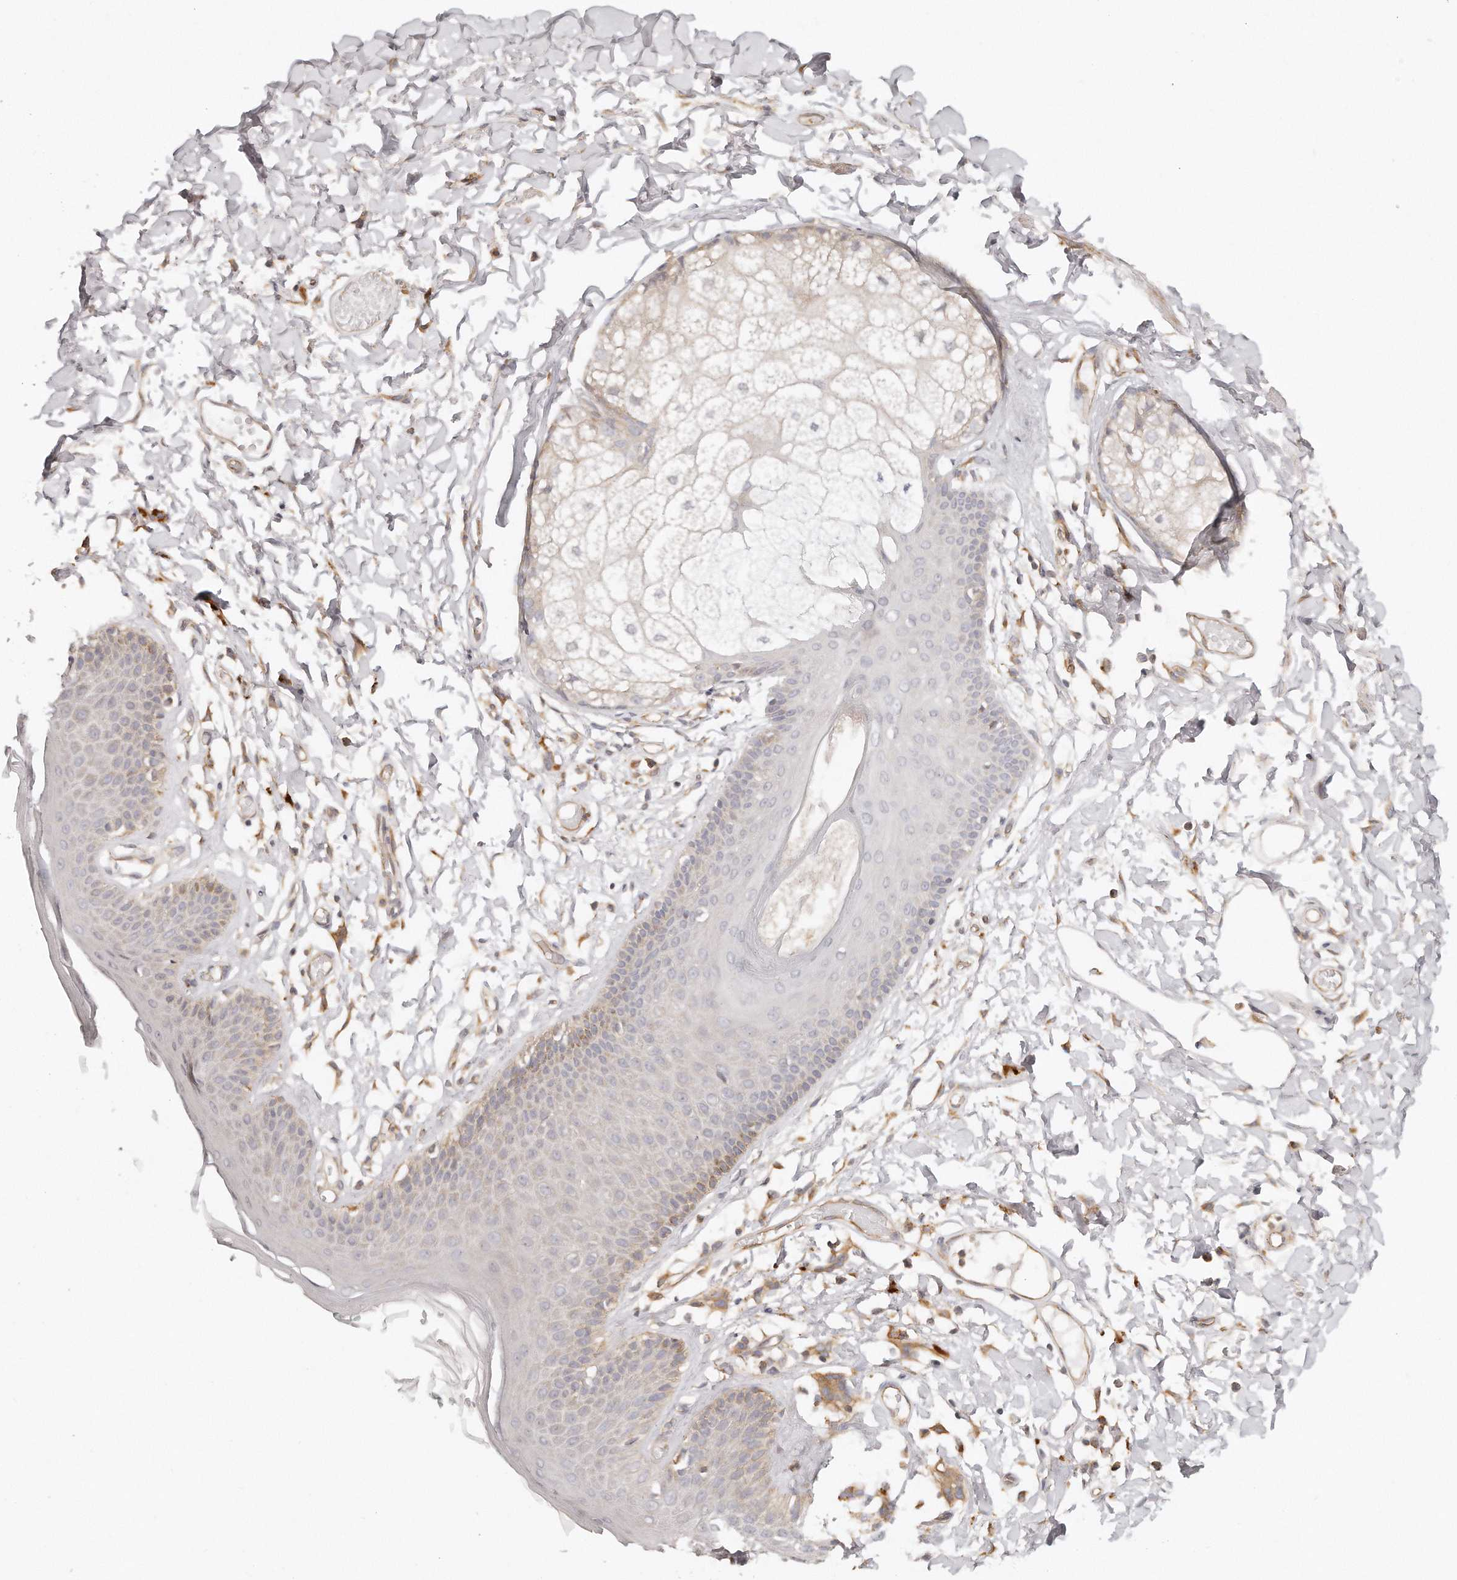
{"staining": {"intensity": "weak", "quantity": "25%-75%", "location": "cytoplasmic/membranous"}, "tissue": "skin", "cell_type": "Epidermal cells", "image_type": "normal", "snomed": [{"axis": "morphology", "description": "Normal tissue, NOS"}, {"axis": "topography", "description": "Anal"}], "caption": "A brown stain shows weak cytoplasmic/membranous positivity of a protein in epidermal cells of benign human skin.", "gene": "TTLL4", "patient": {"sex": "male", "age": 69}}